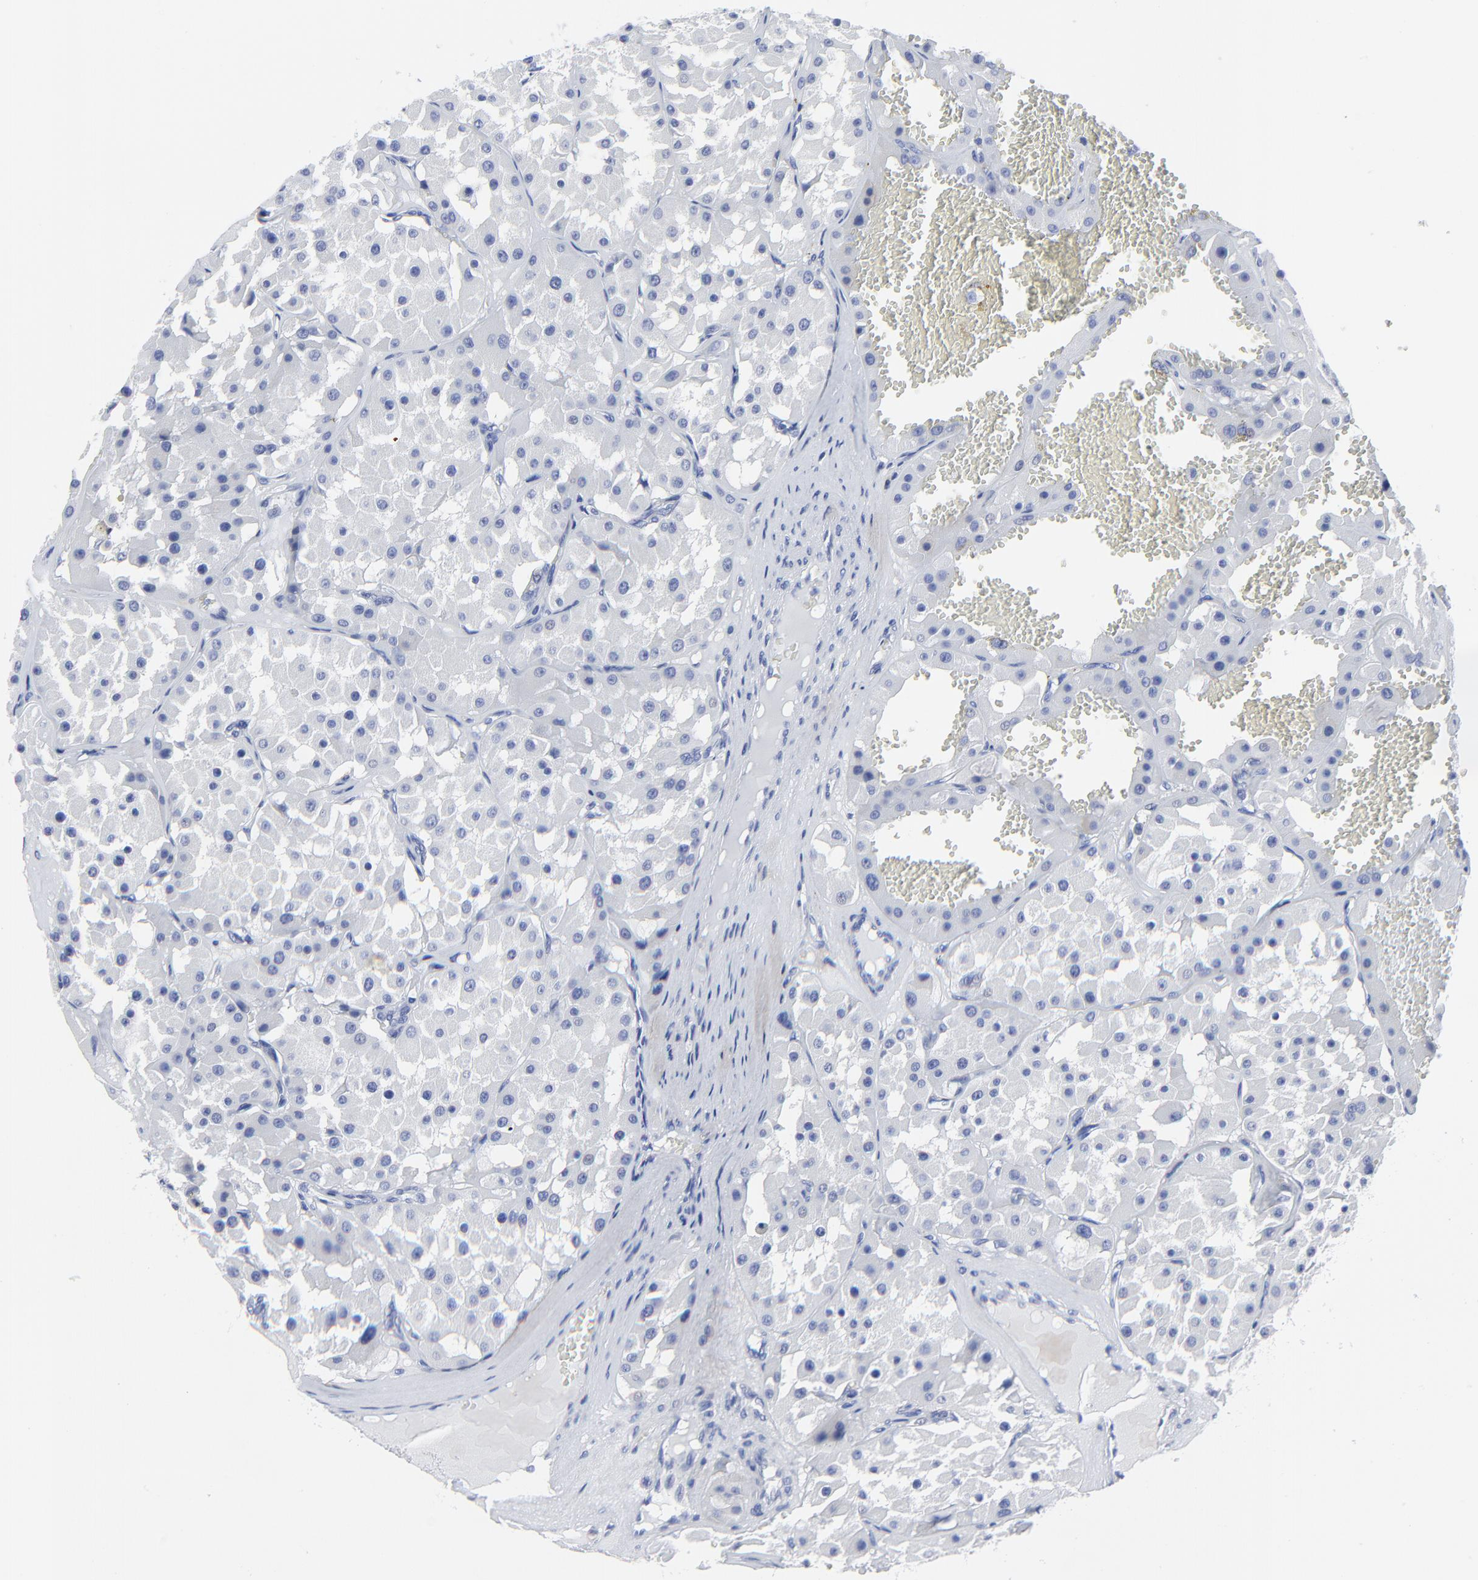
{"staining": {"intensity": "negative", "quantity": "none", "location": "none"}, "tissue": "renal cancer", "cell_type": "Tumor cells", "image_type": "cancer", "snomed": [{"axis": "morphology", "description": "Adenocarcinoma, uncertain malignant potential"}, {"axis": "topography", "description": "Kidney"}], "caption": "Tumor cells are negative for brown protein staining in renal cancer (adenocarcinoma,  uncertain malignant potential).", "gene": "PSD3", "patient": {"sex": "male", "age": 63}}